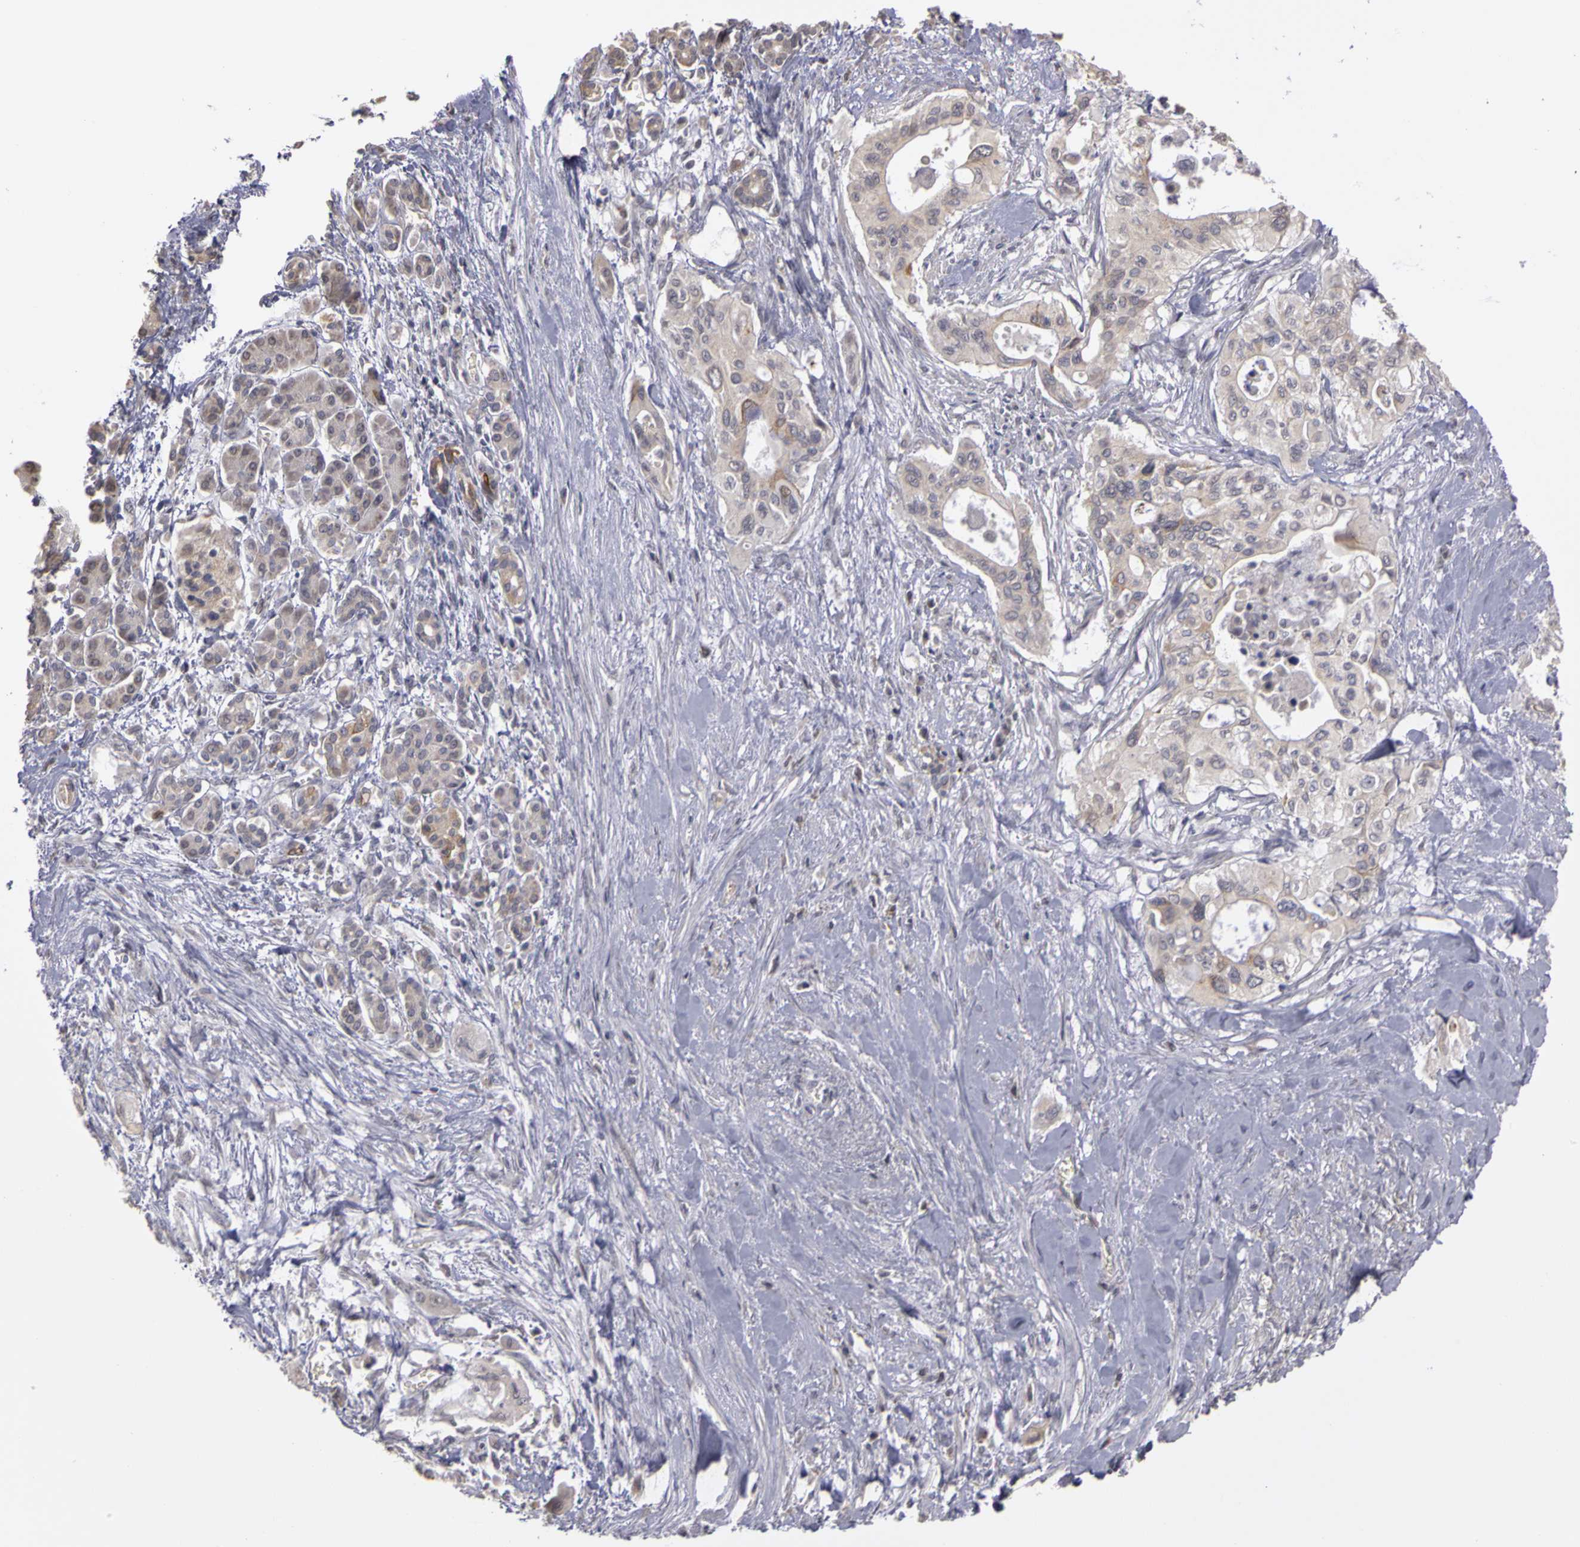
{"staining": {"intensity": "weak", "quantity": "<25%", "location": "cytoplasmic/membranous"}, "tissue": "pancreatic cancer", "cell_type": "Tumor cells", "image_type": "cancer", "snomed": [{"axis": "morphology", "description": "Adenocarcinoma, NOS"}, {"axis": "topography", "description": "Pancreas"}], "caption": "Pancreatic cancer was stained to show a protein in brown. There is no significant positivity in tumor cells.", "gene": "FRMD7", "patient": {"sex": "male", "age": 77}}